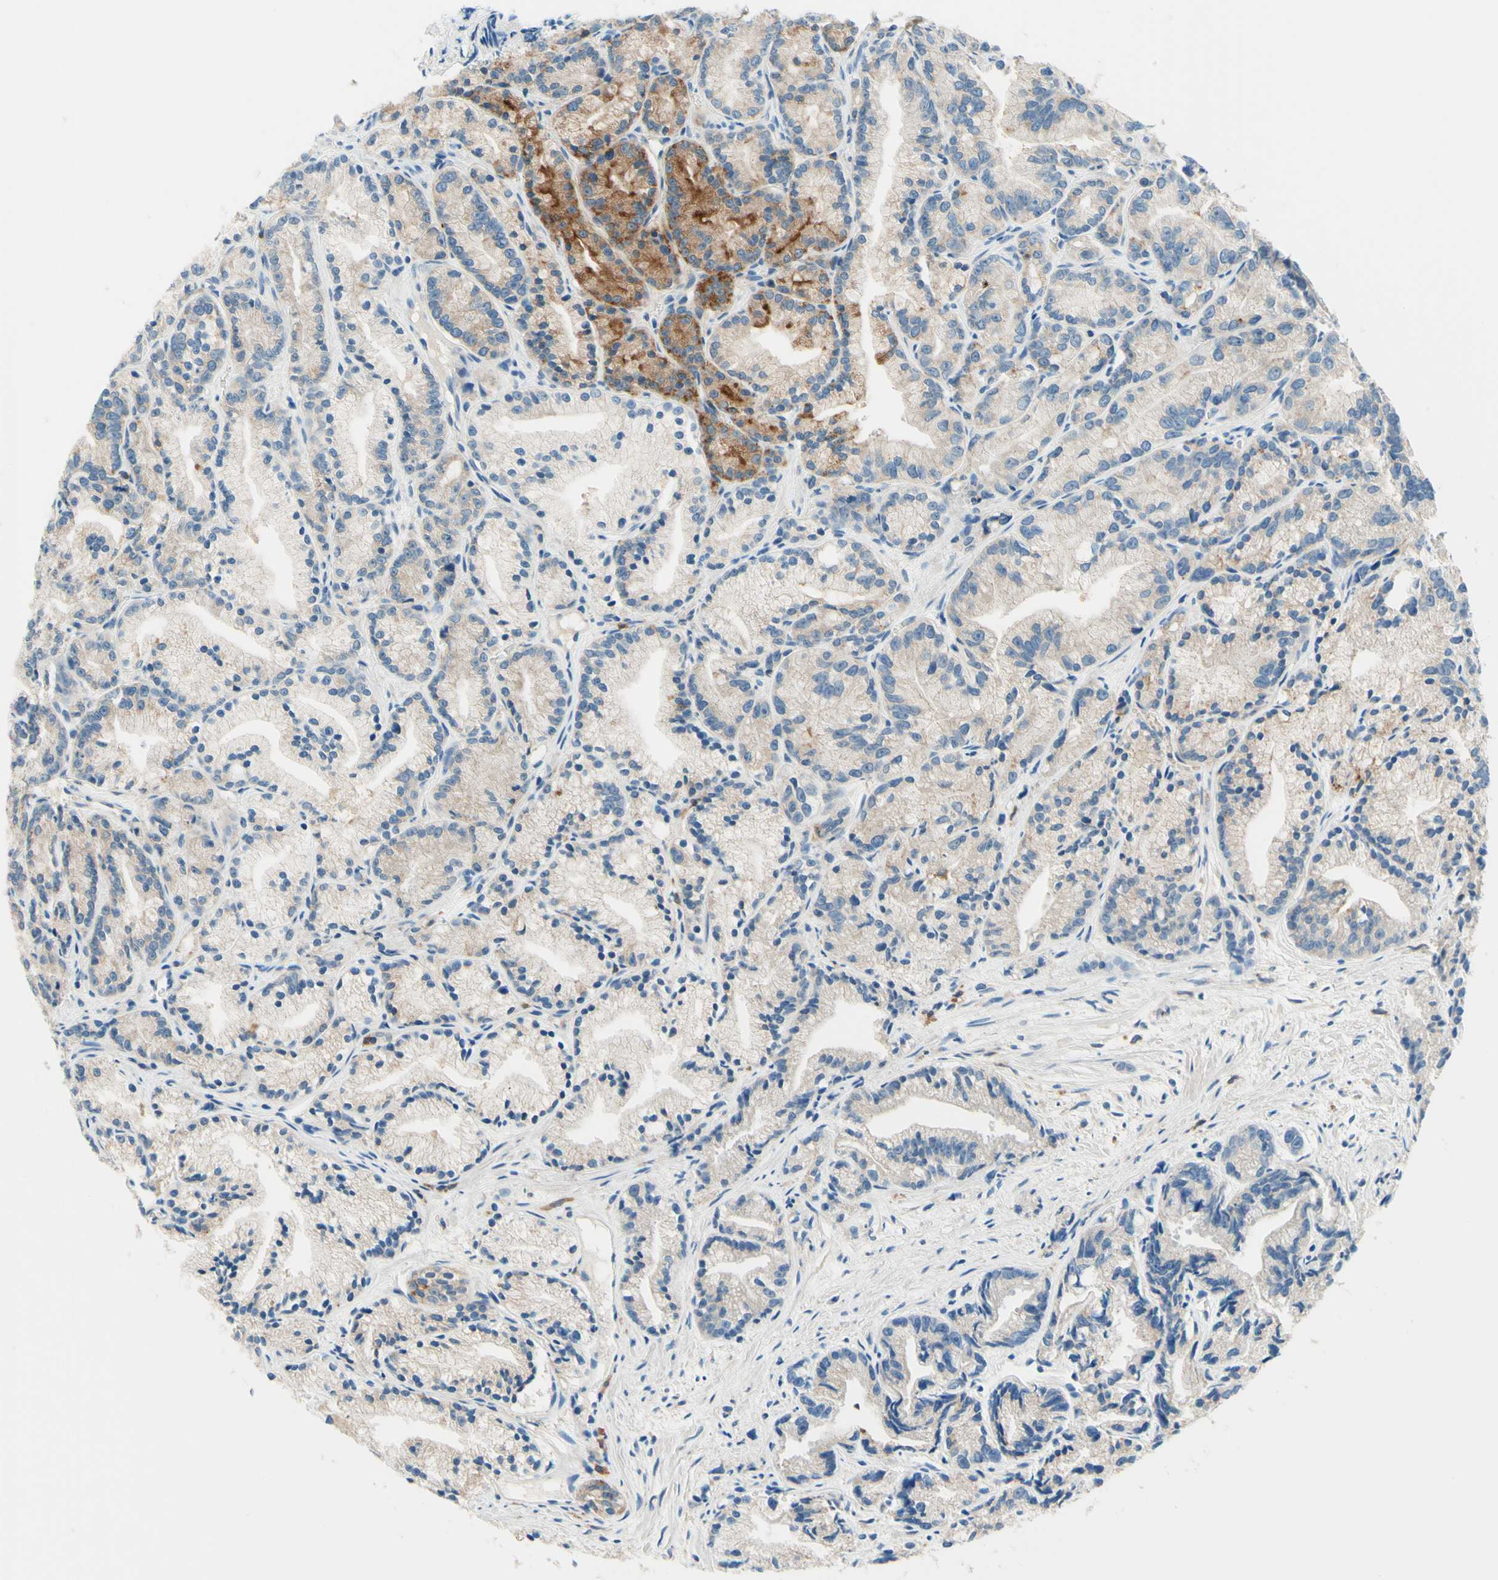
{"staining": {"intensity": "moderate", "quantity": "<25%", "location": "cytoplasmic/membranous"}, "tissue": "prostate cancer", "cell_type": "Tumor cells", "image_type": "cancer", "snomed": [{"axis": "morphology", "description": "Adenocarcinoma, Low grade"}, {"axis": "topography", "description": "Prostate"}], "caption": "There is low levels of moderate cytoplasmic/membranous expression in tumor cells of prostate cancer, as demonstrated by immunohistochemical staining (brown color).", "gene": "SIGLEC9", "patient": {"sex": "male", "age": 89}}